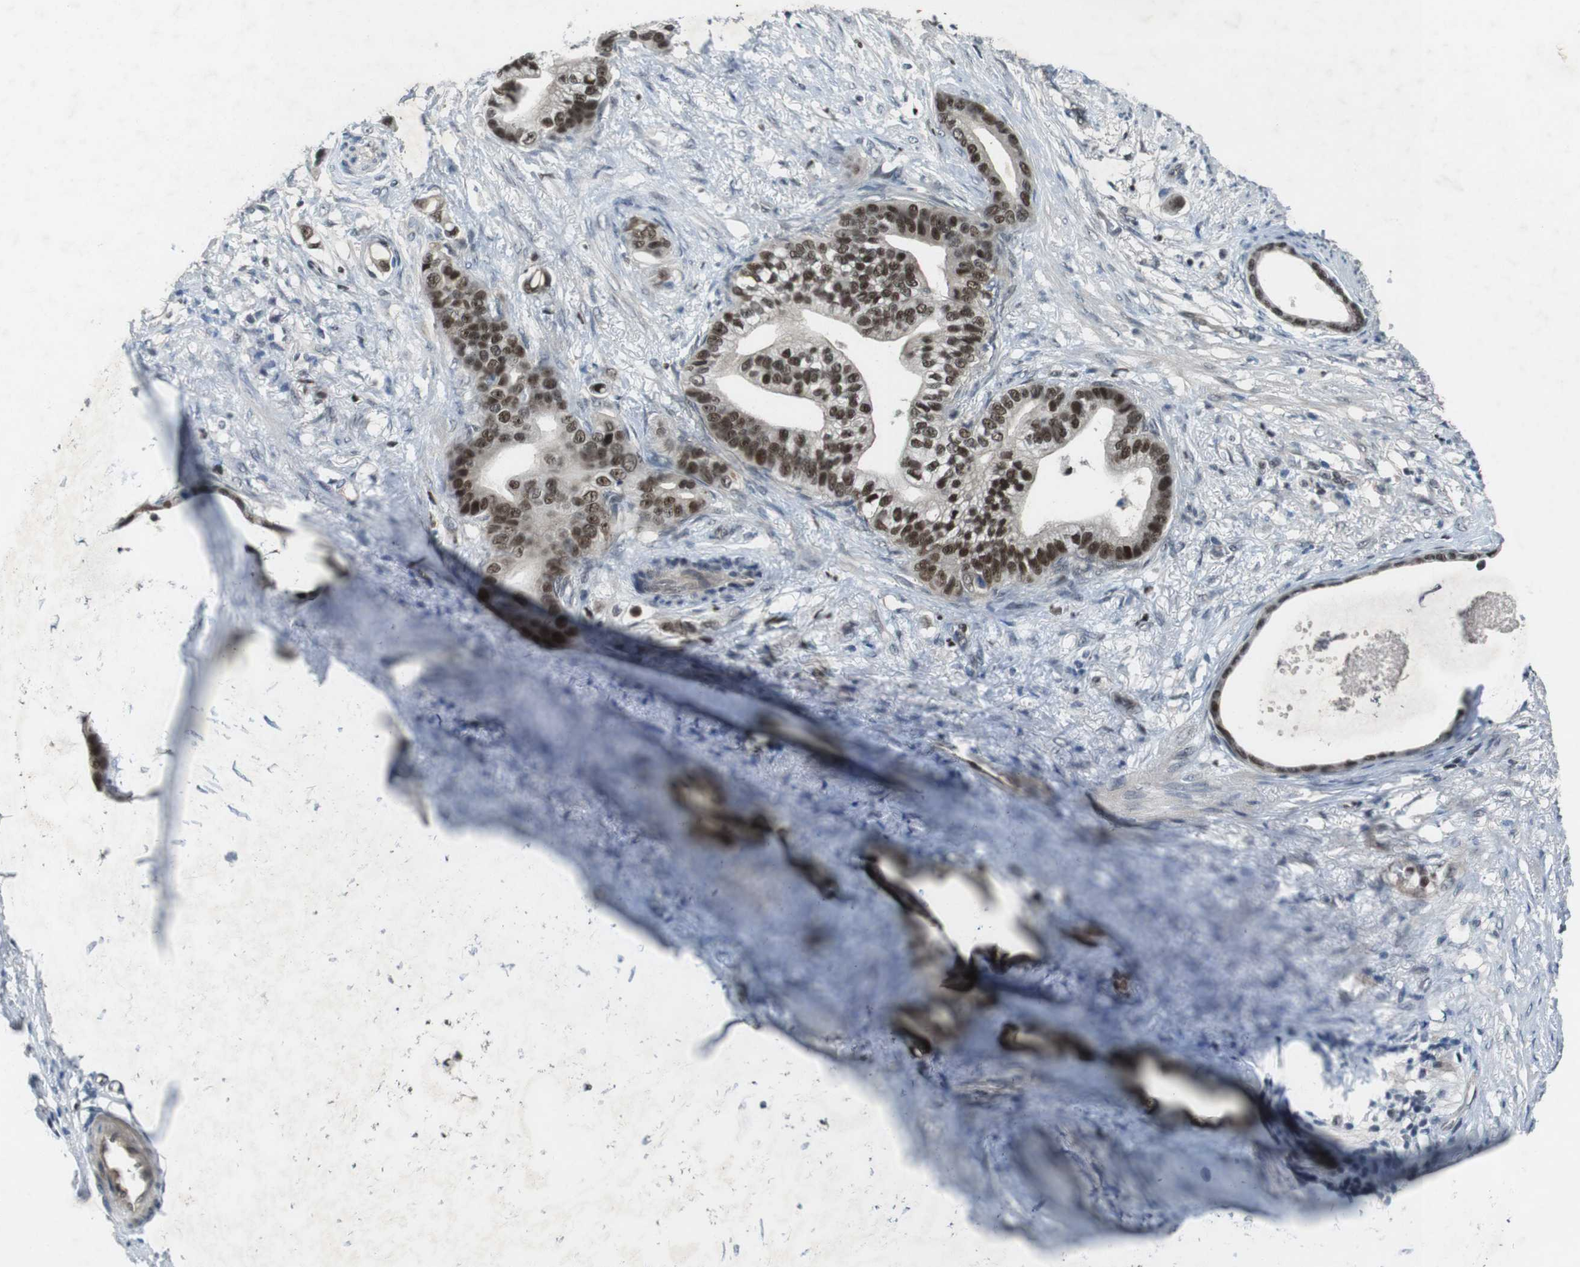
{"staining": {"intensity": "strong", "quantity": ">75%", "location": "nuclear"}, "tissue": "stomach cancer", "cell_type": "Tumor cells", "image_type": "cancer", "snomed": [{"axis": "morphology", "description": "Adenocarcinoma, NOS"}, {"axis": "topography", "description": "Stomach"}], "caption": "The immunohistochemical stain labels strong nuclear staining in tumor cells of stomach cancer (adenocarcinoma) tissue.", "gene": "MAPKAPK5", "patient": {"sex": "female", "age": 75}}